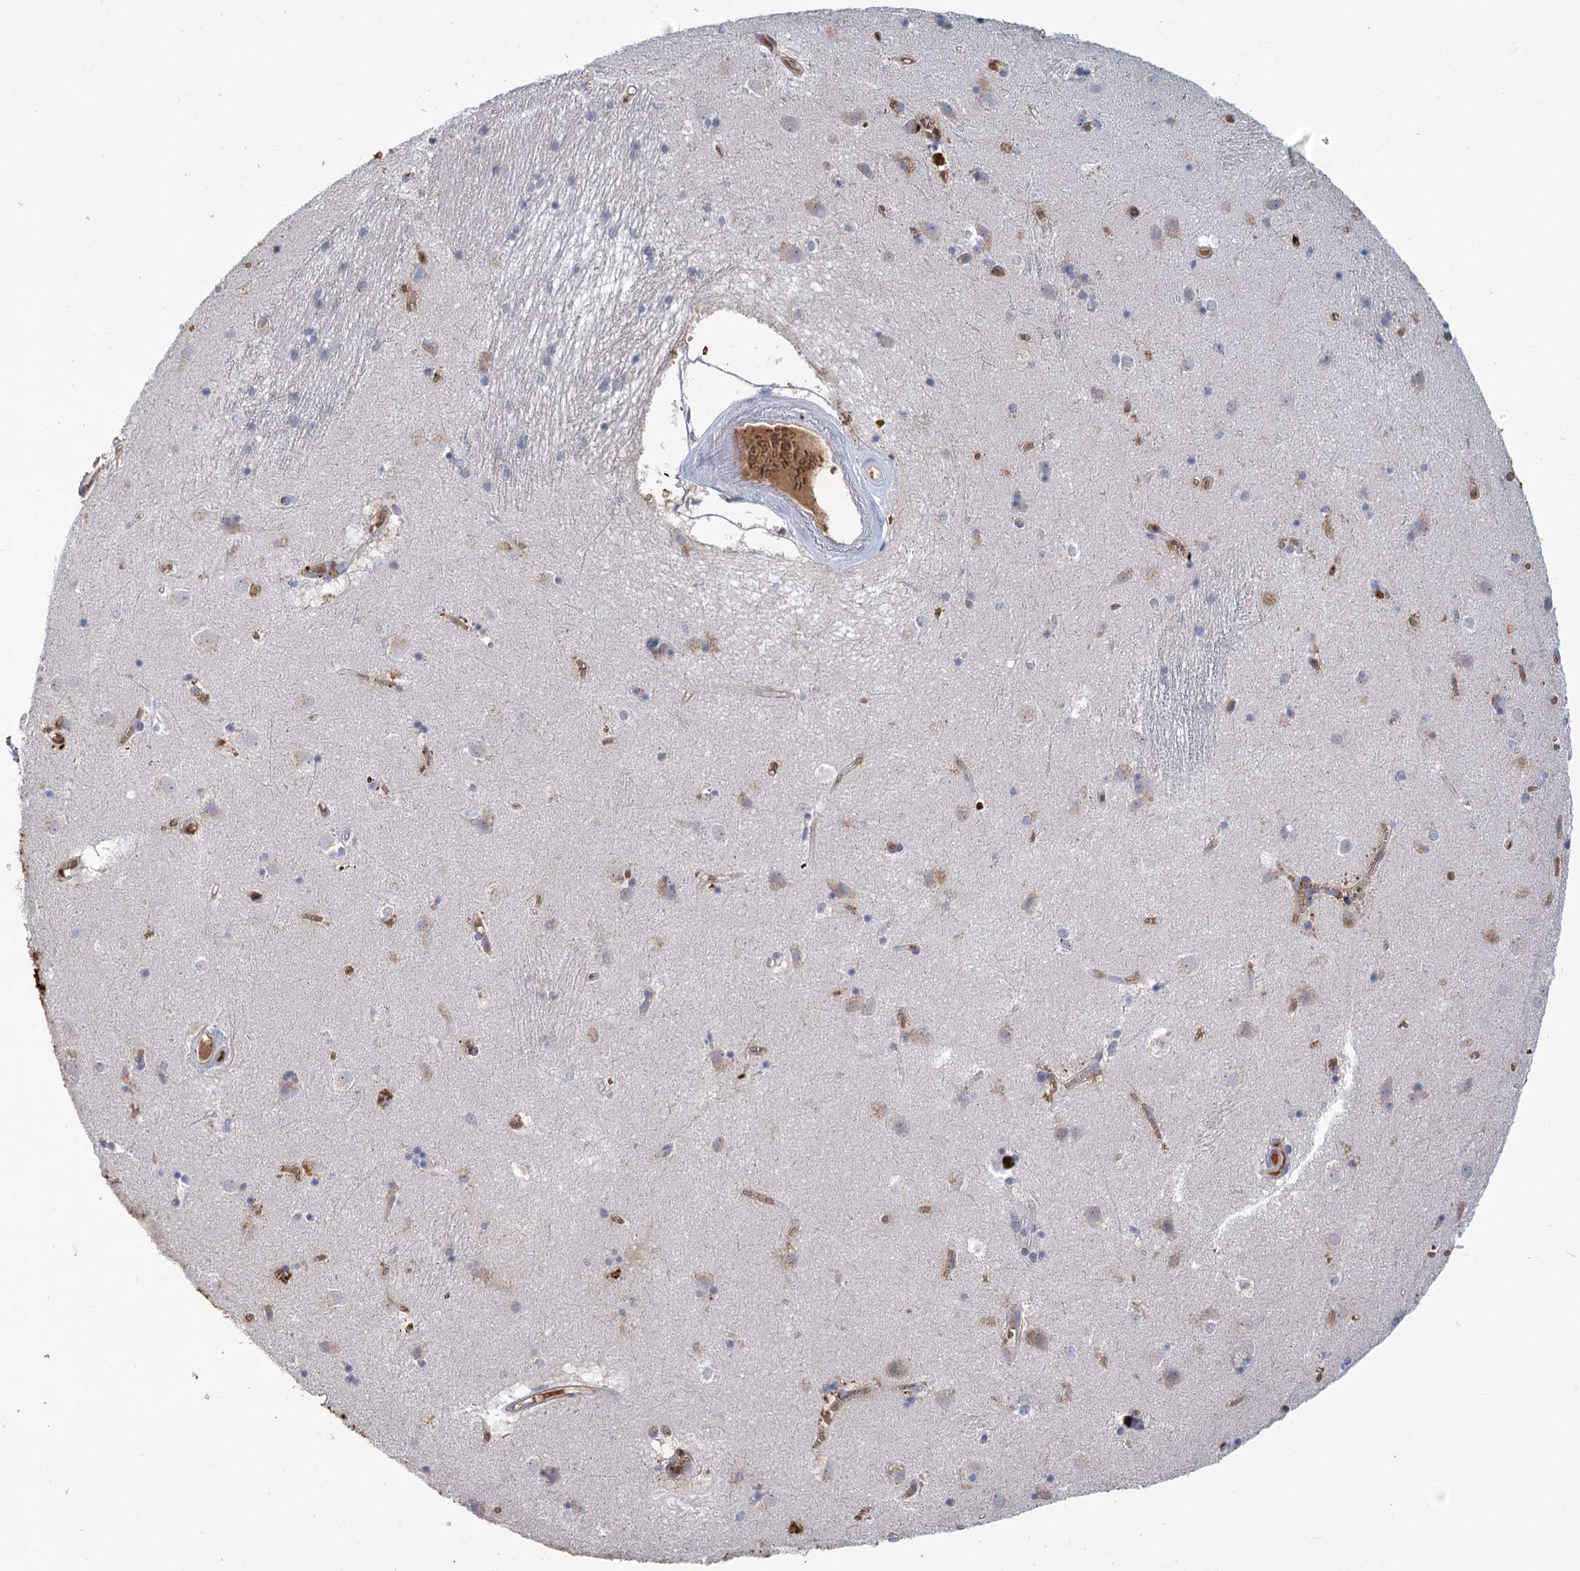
{"staining": {"intensity": "negative", "quantity": "none", "location": "none"}, "tissue": "caudate", "cell_type": "Glial cells", "image_type": "normal", "snomed": [{"axis": "morphology", "description": "Normal tissue, NOS"}, {"axis": "topography", "description": "Lateral ventricle wall"}], "caption": "Human caudate stained for a protein using immunohistochemistry (IHC) displays no positivity in glial cells.", "gene": "HBA1", "patient": {"sex": "male", "age": 70}}